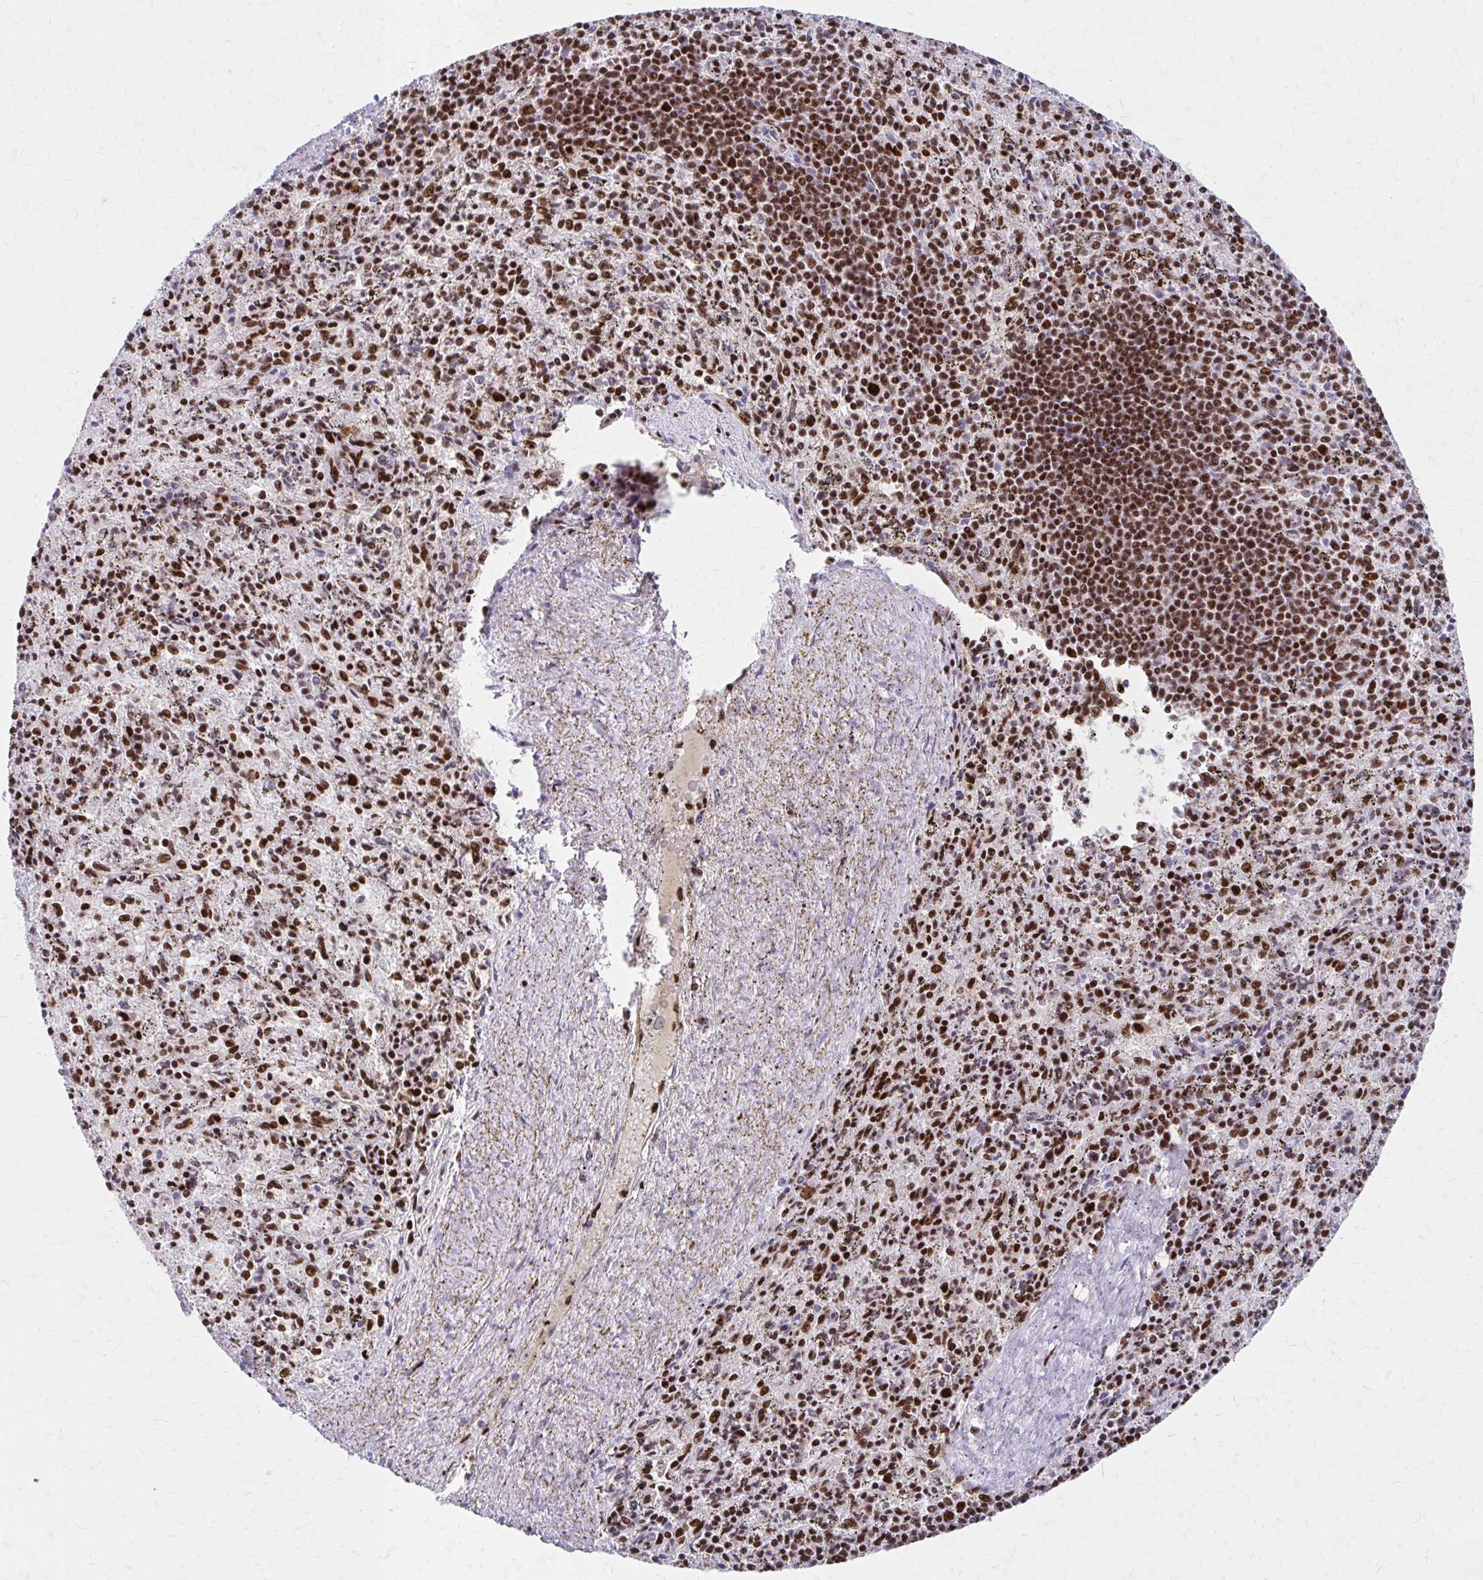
{"staining": {"intensity": "strong", "quantity": ">75%", "location": "nuclear"}, "tissue": "spleen", "cell_type": "Cells in red pulp", "image_type": "normal", "snomed": [{"axis": "morphology", "description": "Normal tissue, NOS"}, {"axis": "topography", "description": "Spleen"}], "caption": "An immunohistochemistry (IHC) image of unremarkable tissue is shown. Protein staining in brown highlights strong nuclear positivity in spleen within cells in red pulp.", "gene": "CNKSR3", "patient": {"sex": "male", "age": 57}}